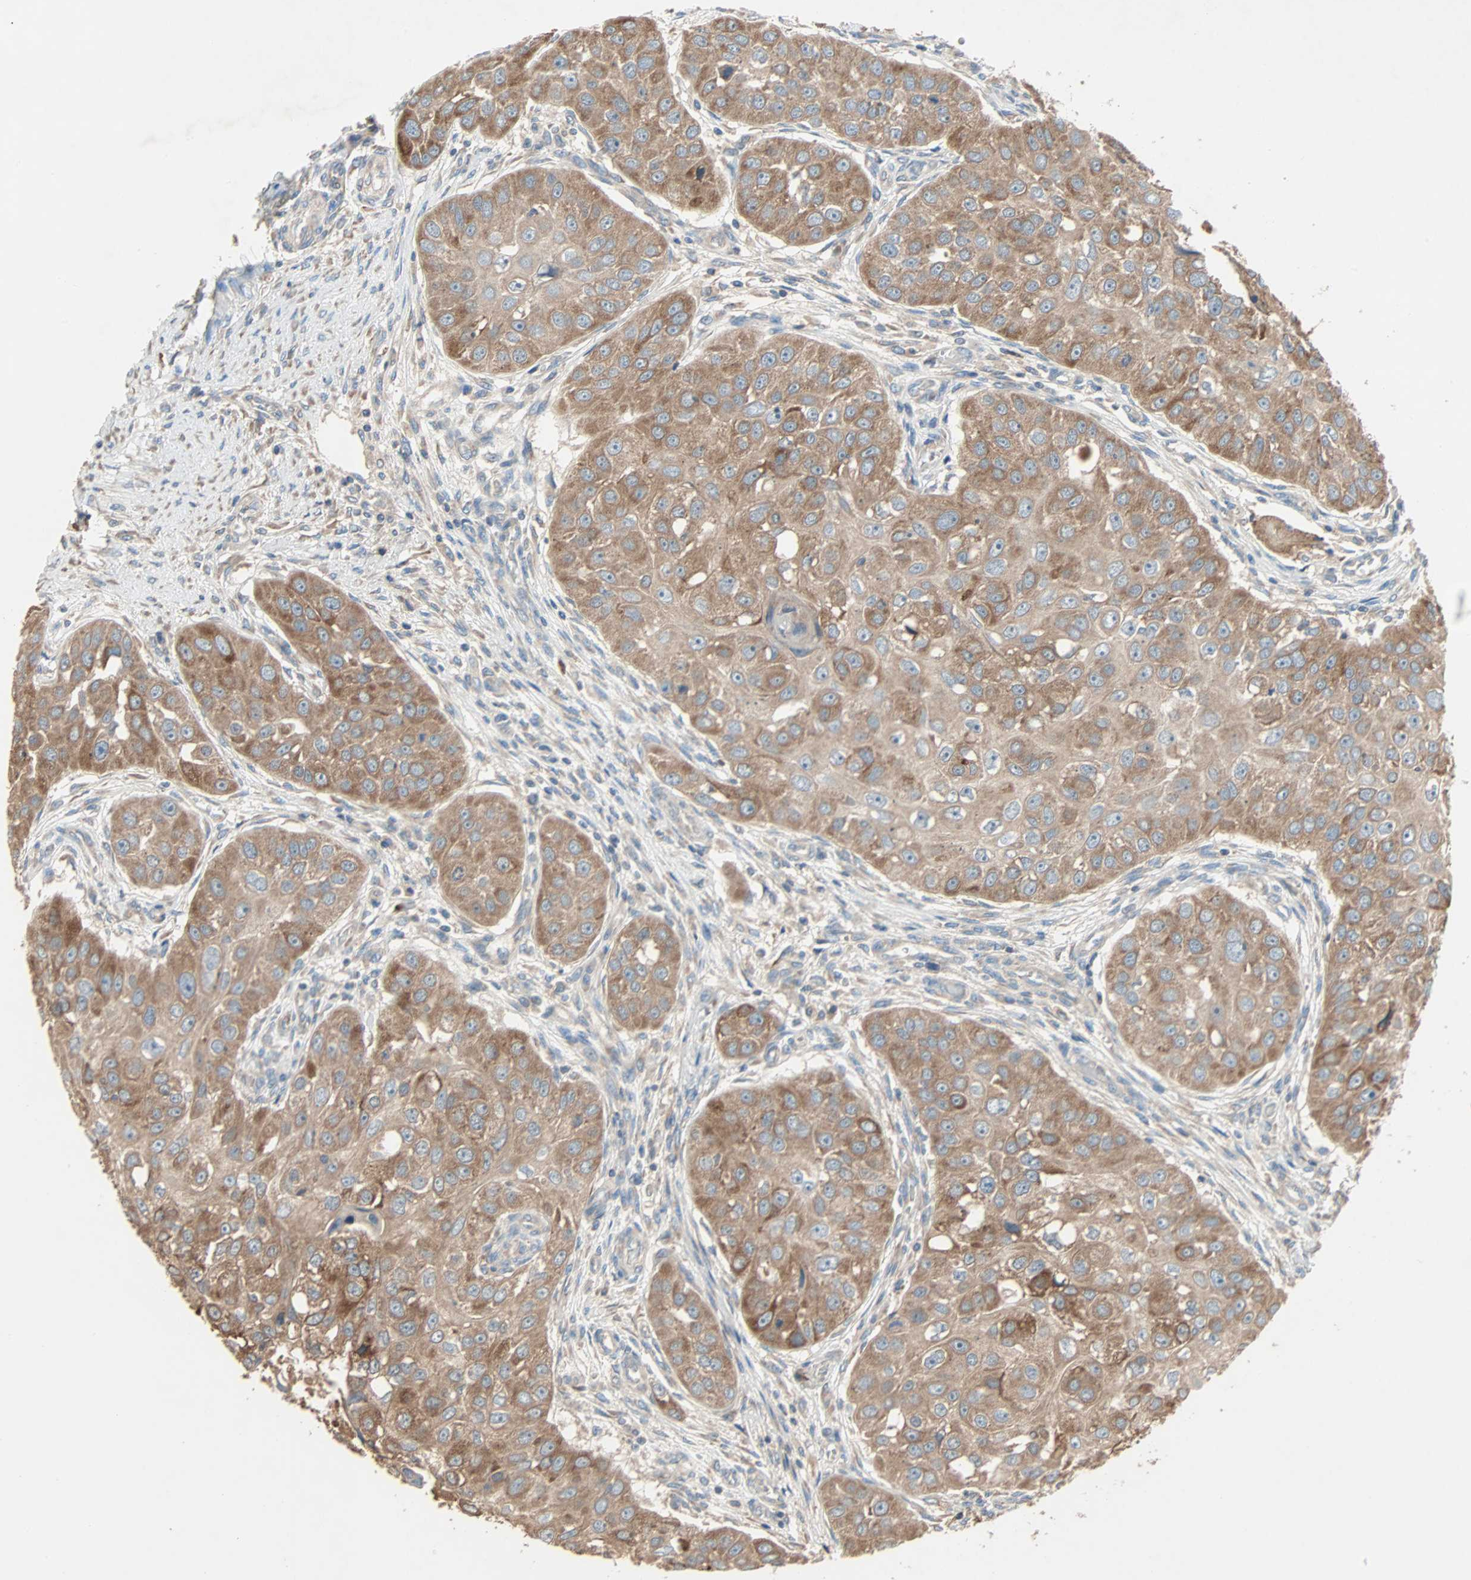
{"staining": {"intensity": "moderate", "quantity": ">75%", "location": "cytoplasmic/membranous"}, "tissue": "head and neck cancer", "cell_type": "Tumor cells", "image_type": "cancer", "snomed": [{"axis": "morphology", "description": "Normal tissue, NOS"}, {"axis": "morphology", "description": "Squamous cell carcinoma, NOS"}, {"axis": "topography", "description": "Skeletal muscle"}, {"axis": "topography", "description": "Head-Neck"}], "caption": "Protein expression by IHC displays moderate cytoplasmic/membranous staining in approximately >75% of tumor cells in head and neck squamous cell carcinoma.", "gene": "XYLT1", "patient": {"sex": "male", "age": 51}}